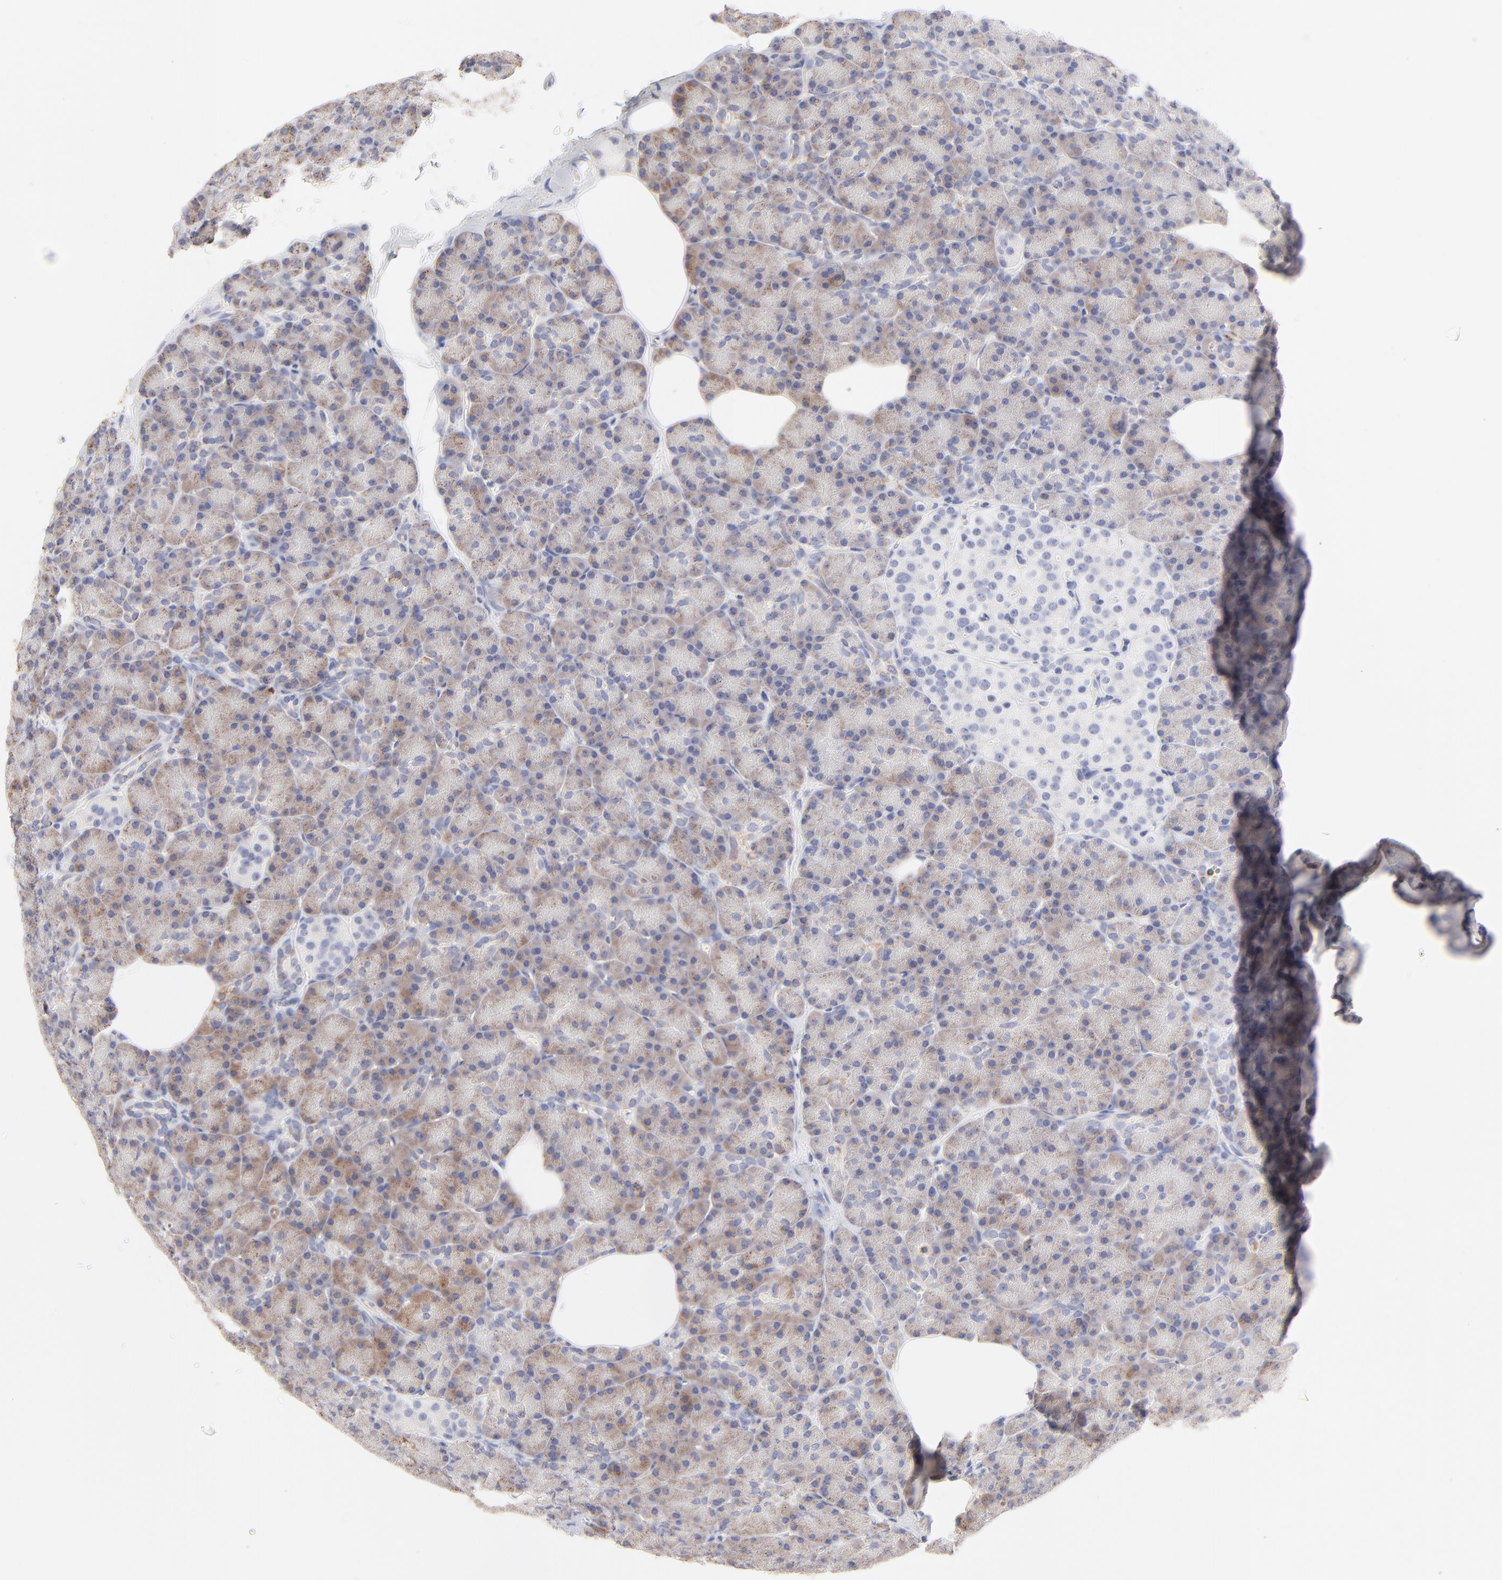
{"staining": {"intensity": "weak", "quantity": ">75%", "location": "cytoplasmic/membranous"}, "tissue": "pancreas", "cell_type": "Exocrine glandular cells", "image_type": "normal", "snomed": [{"axis": "morphology", "description": "Normal tissue, NOS"}, {"axis": "topography", "description": "Pancreas"}], "caption": "Pancreas stained with a protein marker displays weak staining in exocrine glandular cells.", "gene": "TST", "patient": {"sex": "female", "age": 43}}